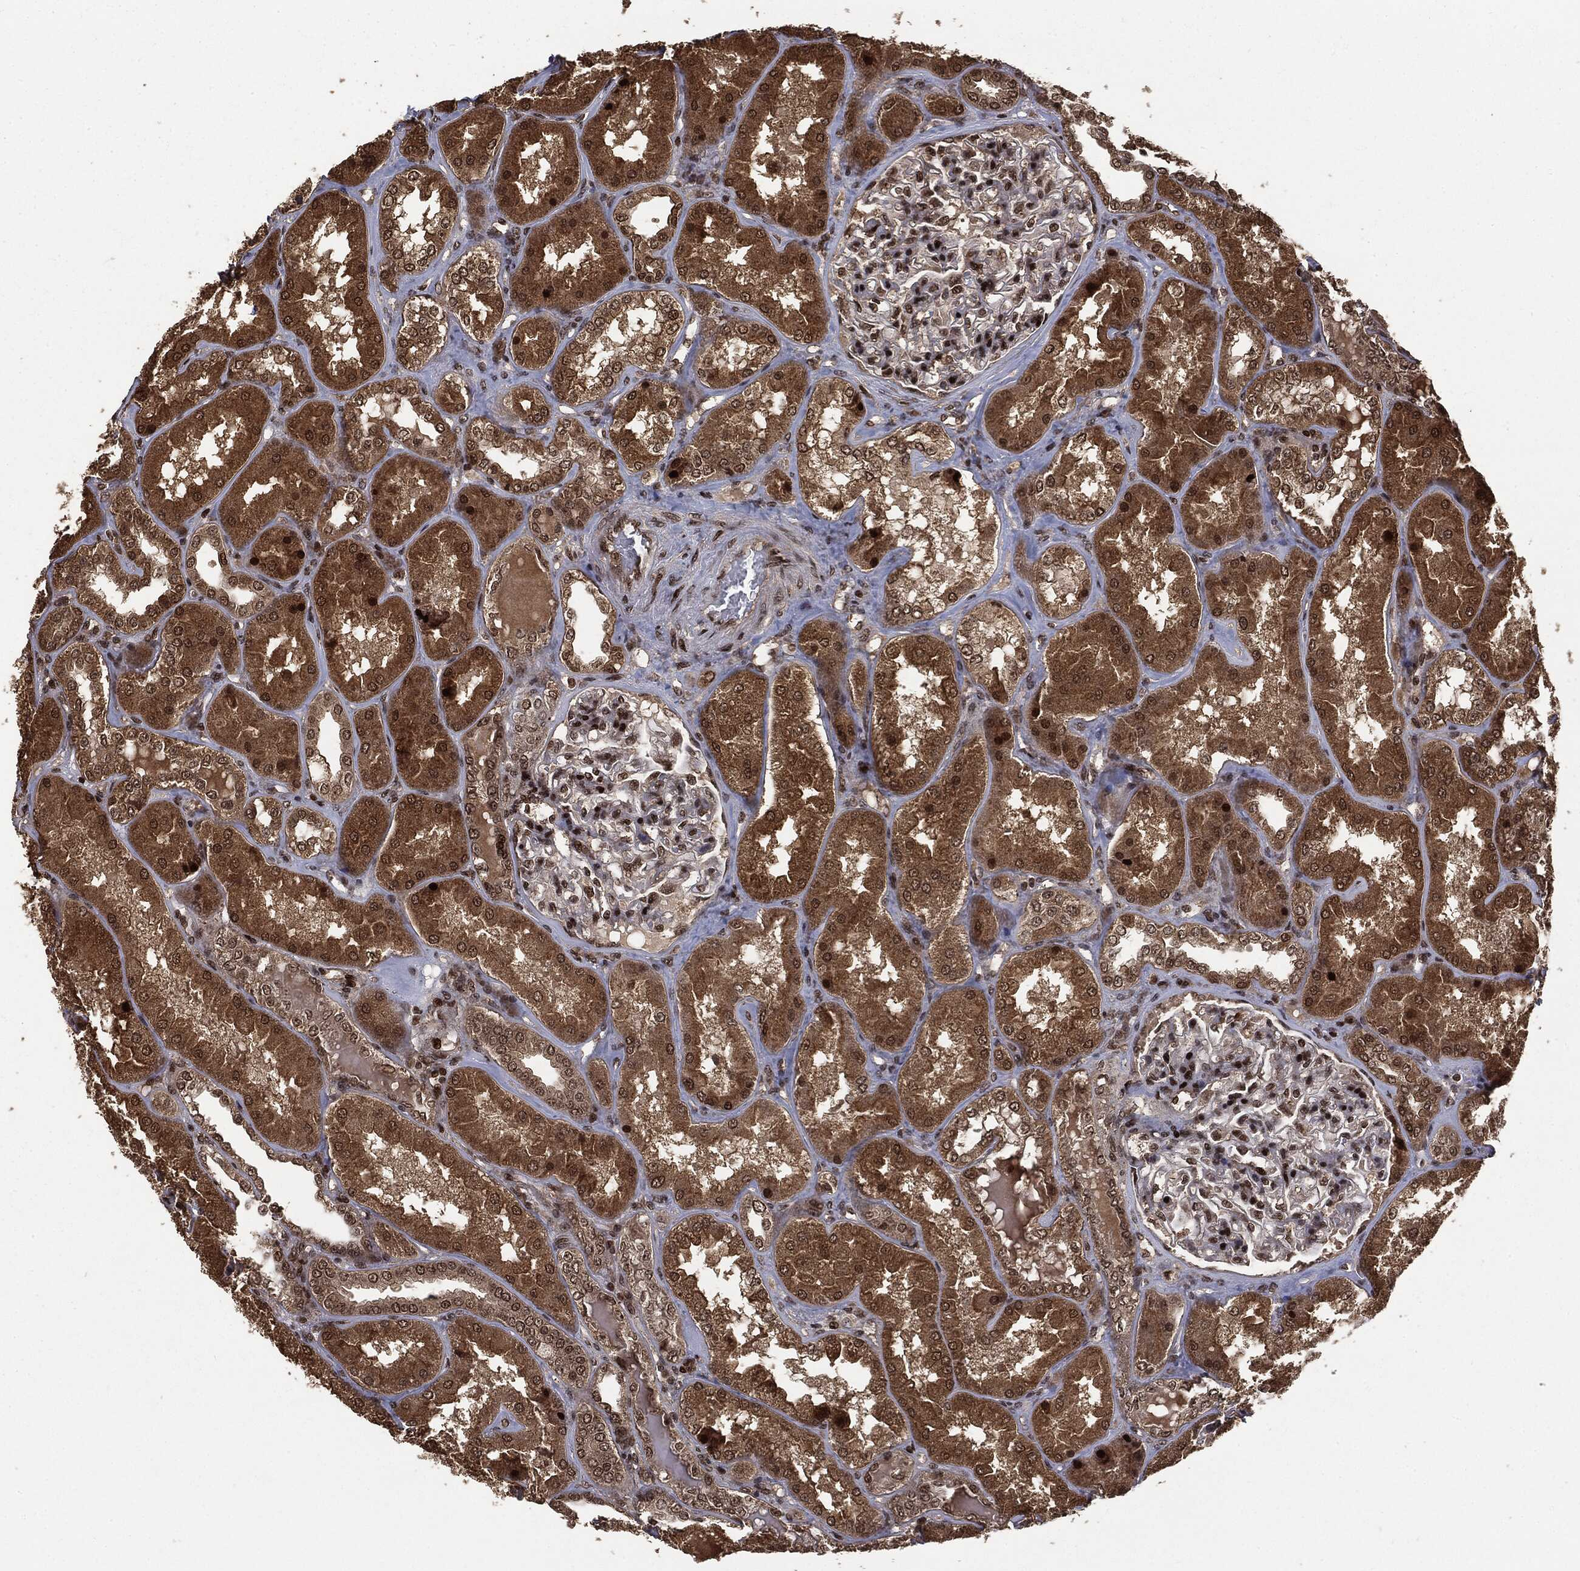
{"staining": {"intensity": "strong", "quantity": ">75%", "location": "nuclear"}, "tissue": "kidney", "cell_type": "Cells in glomeruli", "image_type": "normal", "snomed": [{"axis": "morphology", "description": "Normal tissue, NOS"}, {"axis": "topography", "description": "Kidney"}], "caption": "The histopathology image displays a brown stain indicating the presence of a protein in the nuclear of cells in glomeruli in kidney. (Brightfield microscopy of DAB IHC at high magnification).", "gene": "CTDP1", "patient": {"sex": "female", "age": 56}}